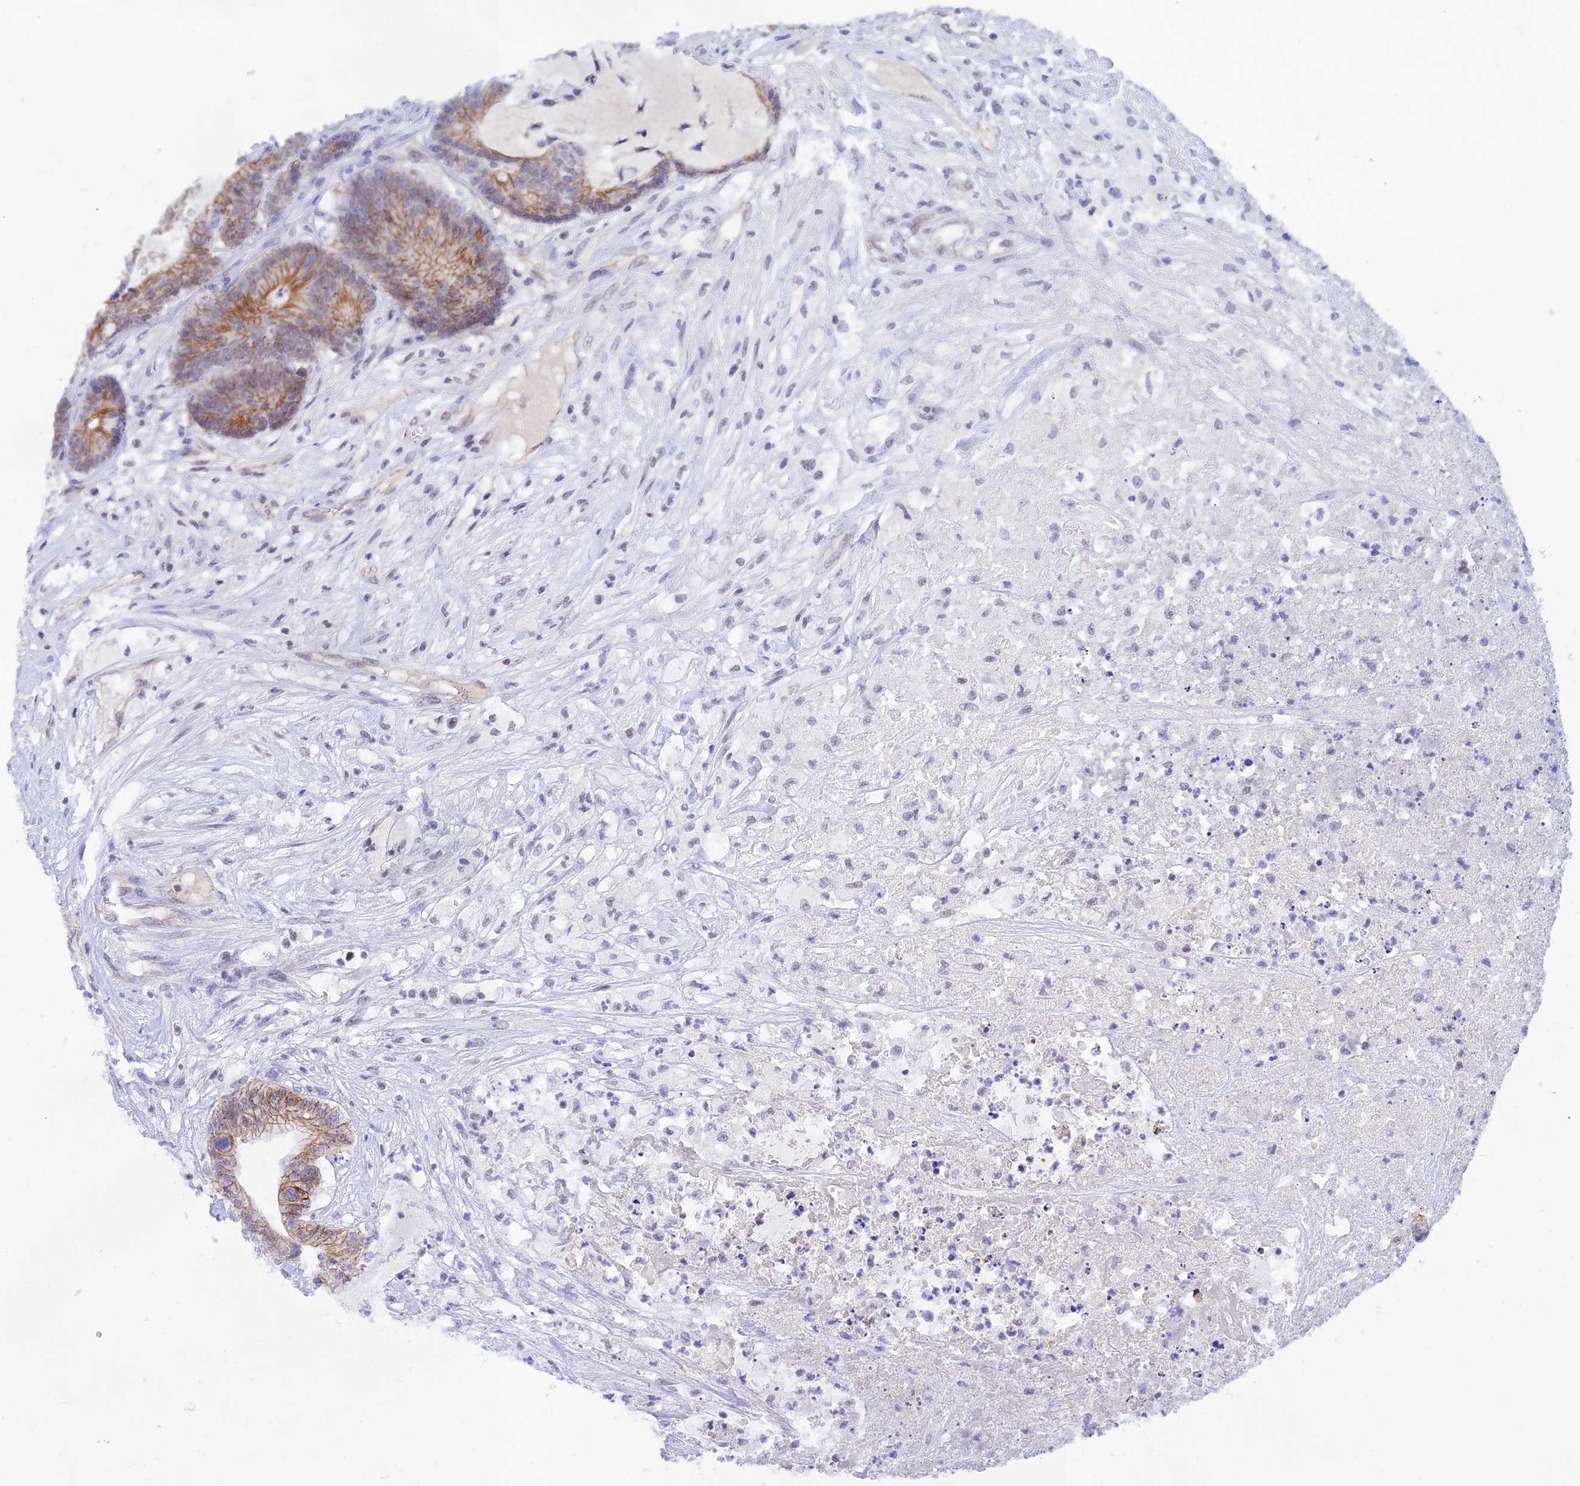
{"staining": {"intensity": "moderate", "quantity": ">75%", "location": "cytoplasmic/membranous"}, "tissue": "colorectal cancer", "cell_type": "Tumor cells", "image_type": "cancer", "snomed": [{"axis": "morphology", "description": "Adenocarcinoma, NOS"}, {"axis": "topography", "description": "Colon"}], "caption": "A medium amount of moderate cytoplasmic/membranous expression is seen in approximately >75% of tumor cells in colorectal adenocarcinoma tissue.", "gene": "THAP11", "patient": {"sex": "female", "age": 84}}